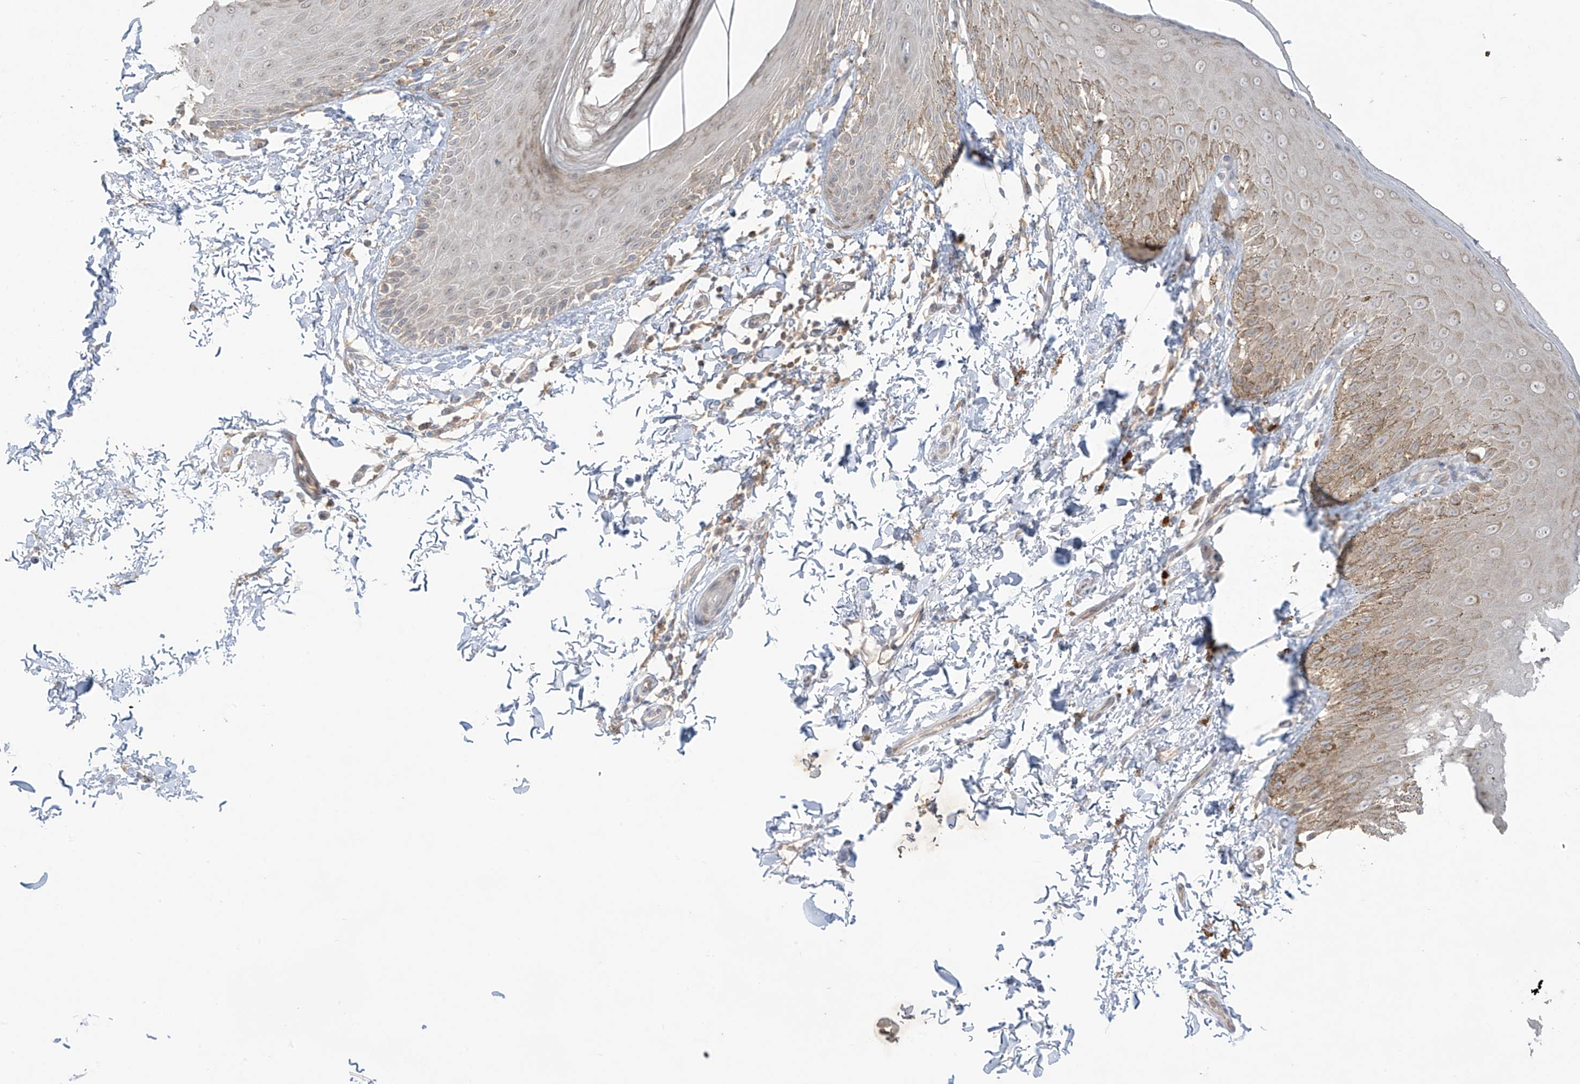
{"staining": {"intensity": "moderate", "quantity": "<25%", "location": "cytoplasmic/membranous"}, "tissue": "skin", "cell_type": "Epidermal cells", "image_type": "normal", "snomed": [{"axis": "morphology", "description": "Normal tissue, NOS"}, {"axis": "topography", "description": "Anal"}], "caption": "An image of skin stained for a protein displays moderate cytoplasmic/membranous brown staining in epidermal cells. Using DAB (3,3'-diaminobenzidine) (brown) and hematoxylin (blue) stains, captured at high magnification using brightfield microscopy.", "gene": "ANGEL2", "patient": {"sex": "male", "age": 44}}